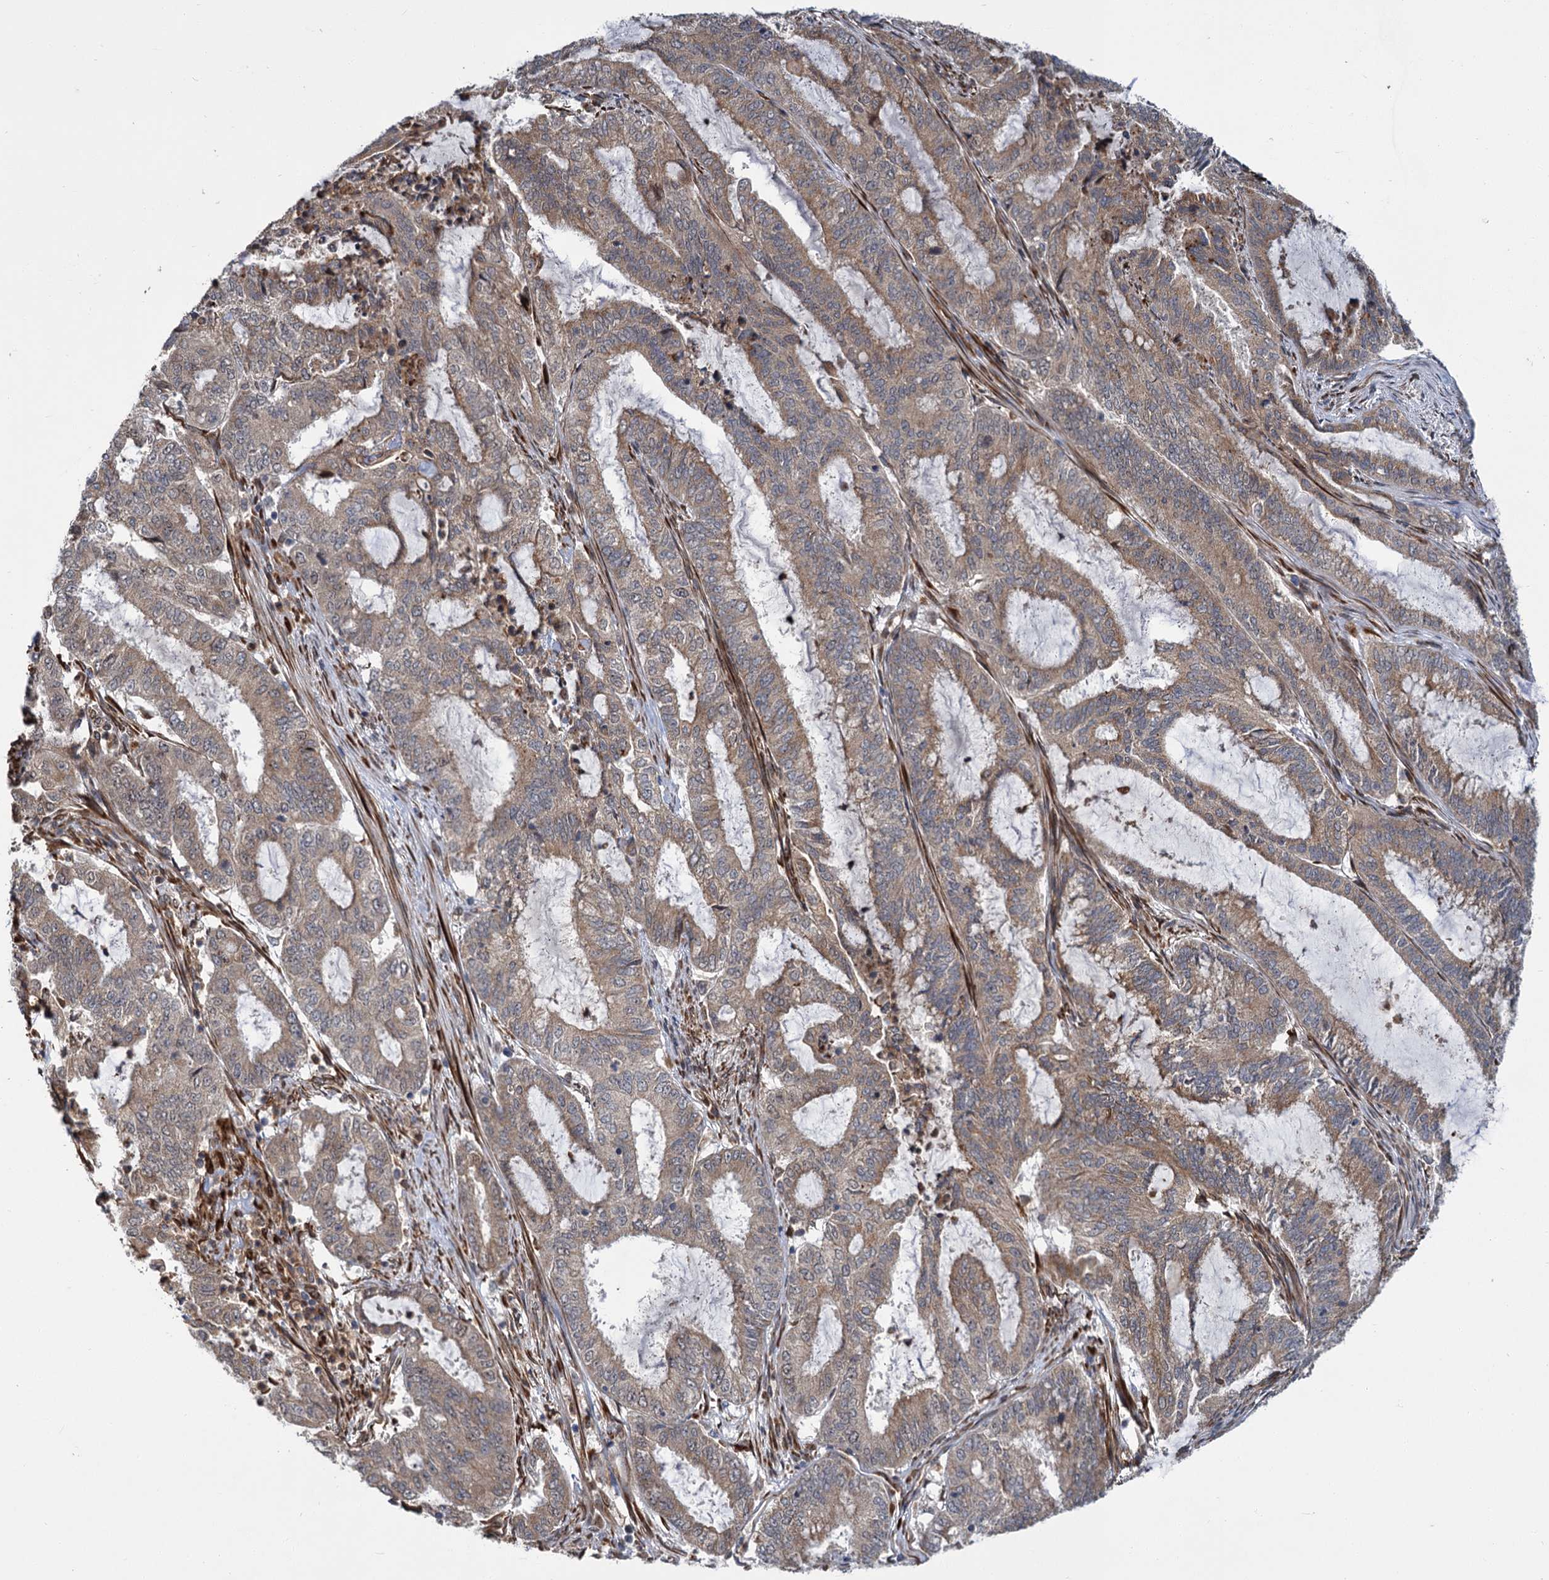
{"staining": {"intensity": "weak", "quantity": ">75%", "location": "cytoplasmic/membranous"}, "tissue": "endometrial cancer", "cell_type": "Tumor cells", "image_type": "cancer", "snomed": [{"axis": "morphology", "description": "Adenocarcinoma, NOS"}, {"axis": "topography", "description": "Endometrium"}], "caption": "Endometrial cancer stained with a brown dye shows weak cytoplasmic/membranous positive expression in about >75% of tumor cells.", "gene": "APBA2", "patient": {"sex": "female", "age": 51}}